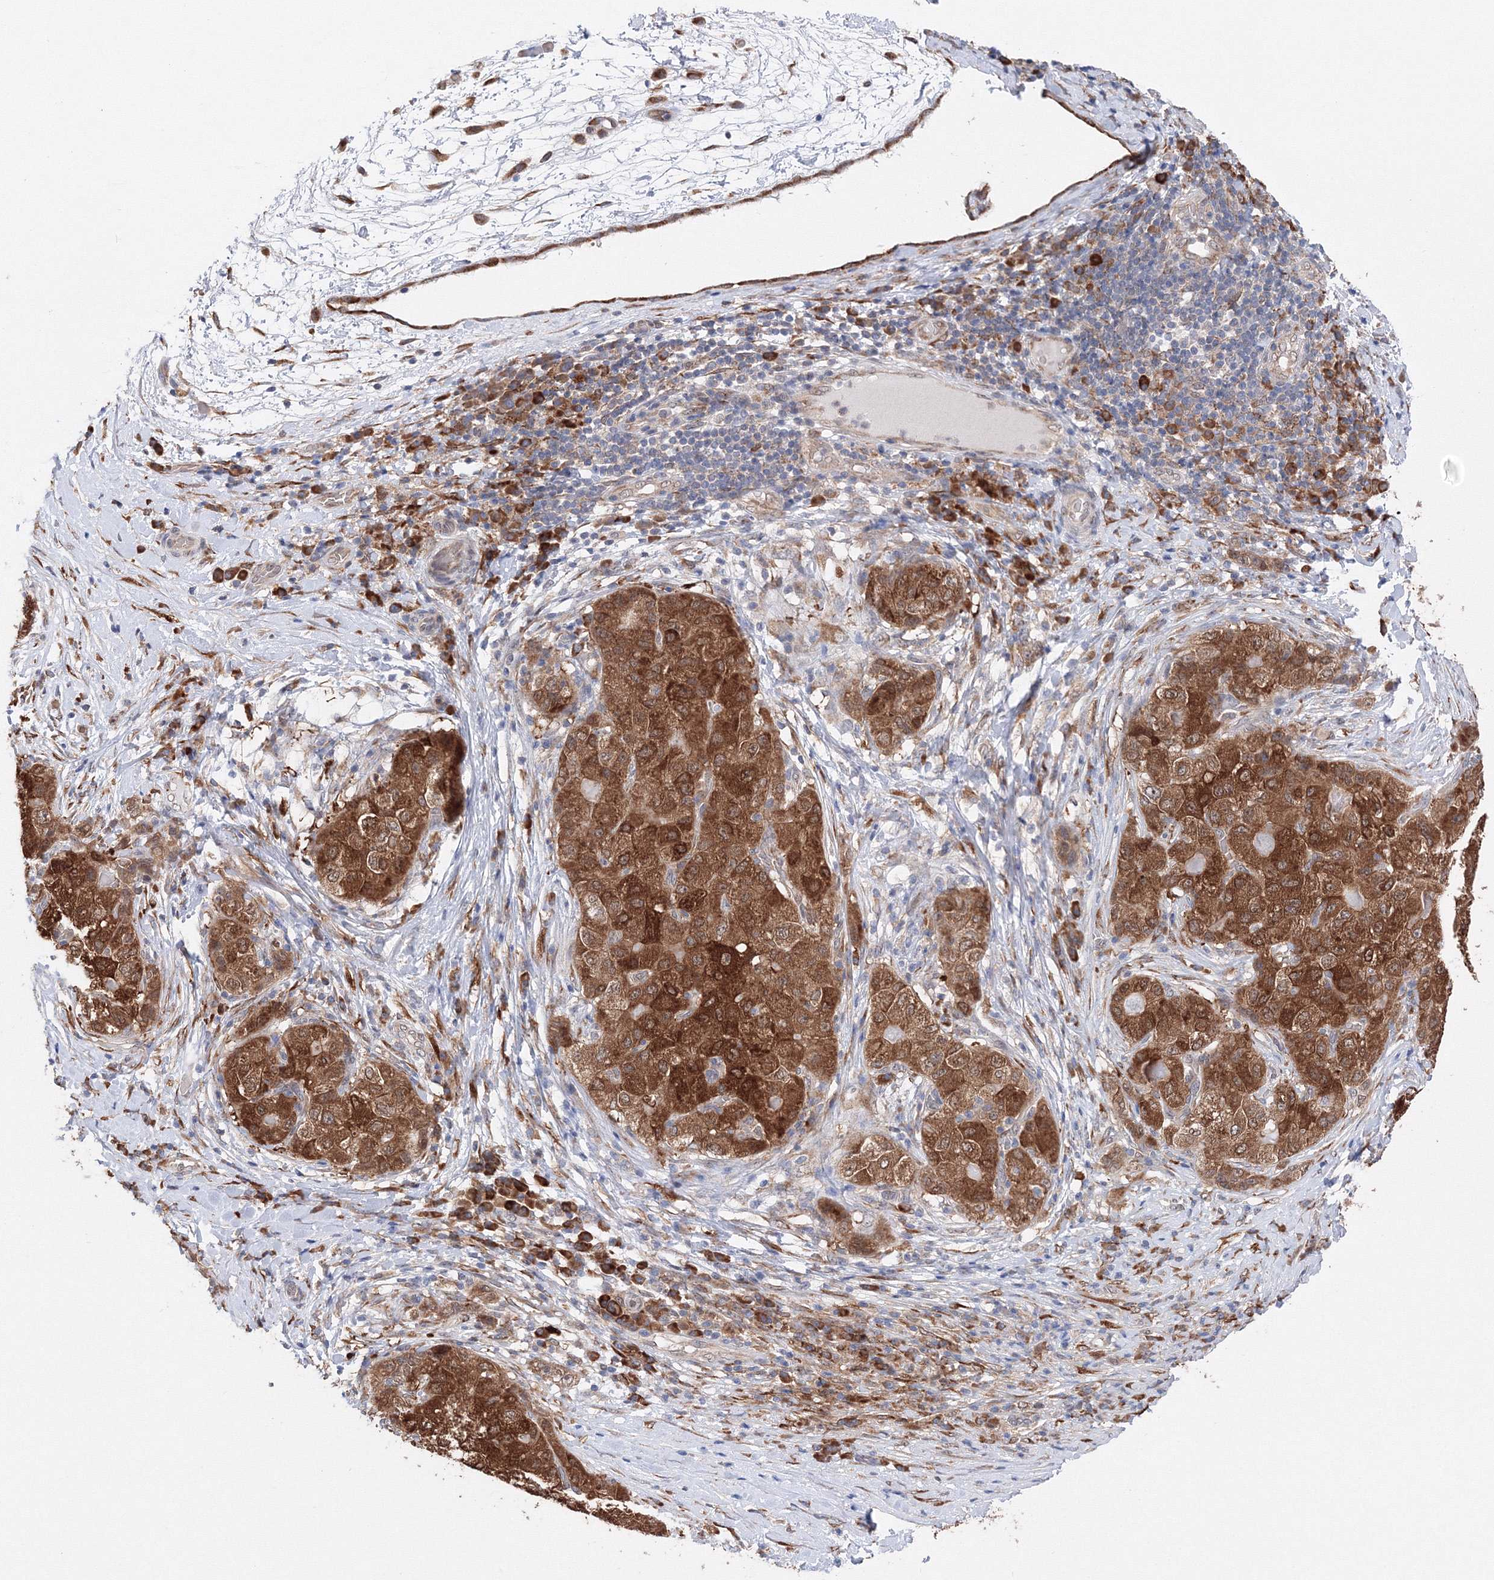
{"staining": {"intensity": "strong", "quantity": ">75%", "location": "cytoplasmic/membranous"}, "tissue": "liver cancer", "cell_type": "Tumor cells", "image_type": "cancer", "snomed": [{"axis": "morphology", "description": "Carcinoma, Hepatocellular, NOS"}, {"axis": "topography", "description": "Liver"}], "caption": "This is a photomicrograph of immunohistochemistry staining of liver cancer, which shows strong expression in the cytoplasmic/membranous of tumor cells.", "gene": "DIS3L2", "patient": {"sex": "male", "age": 80}}